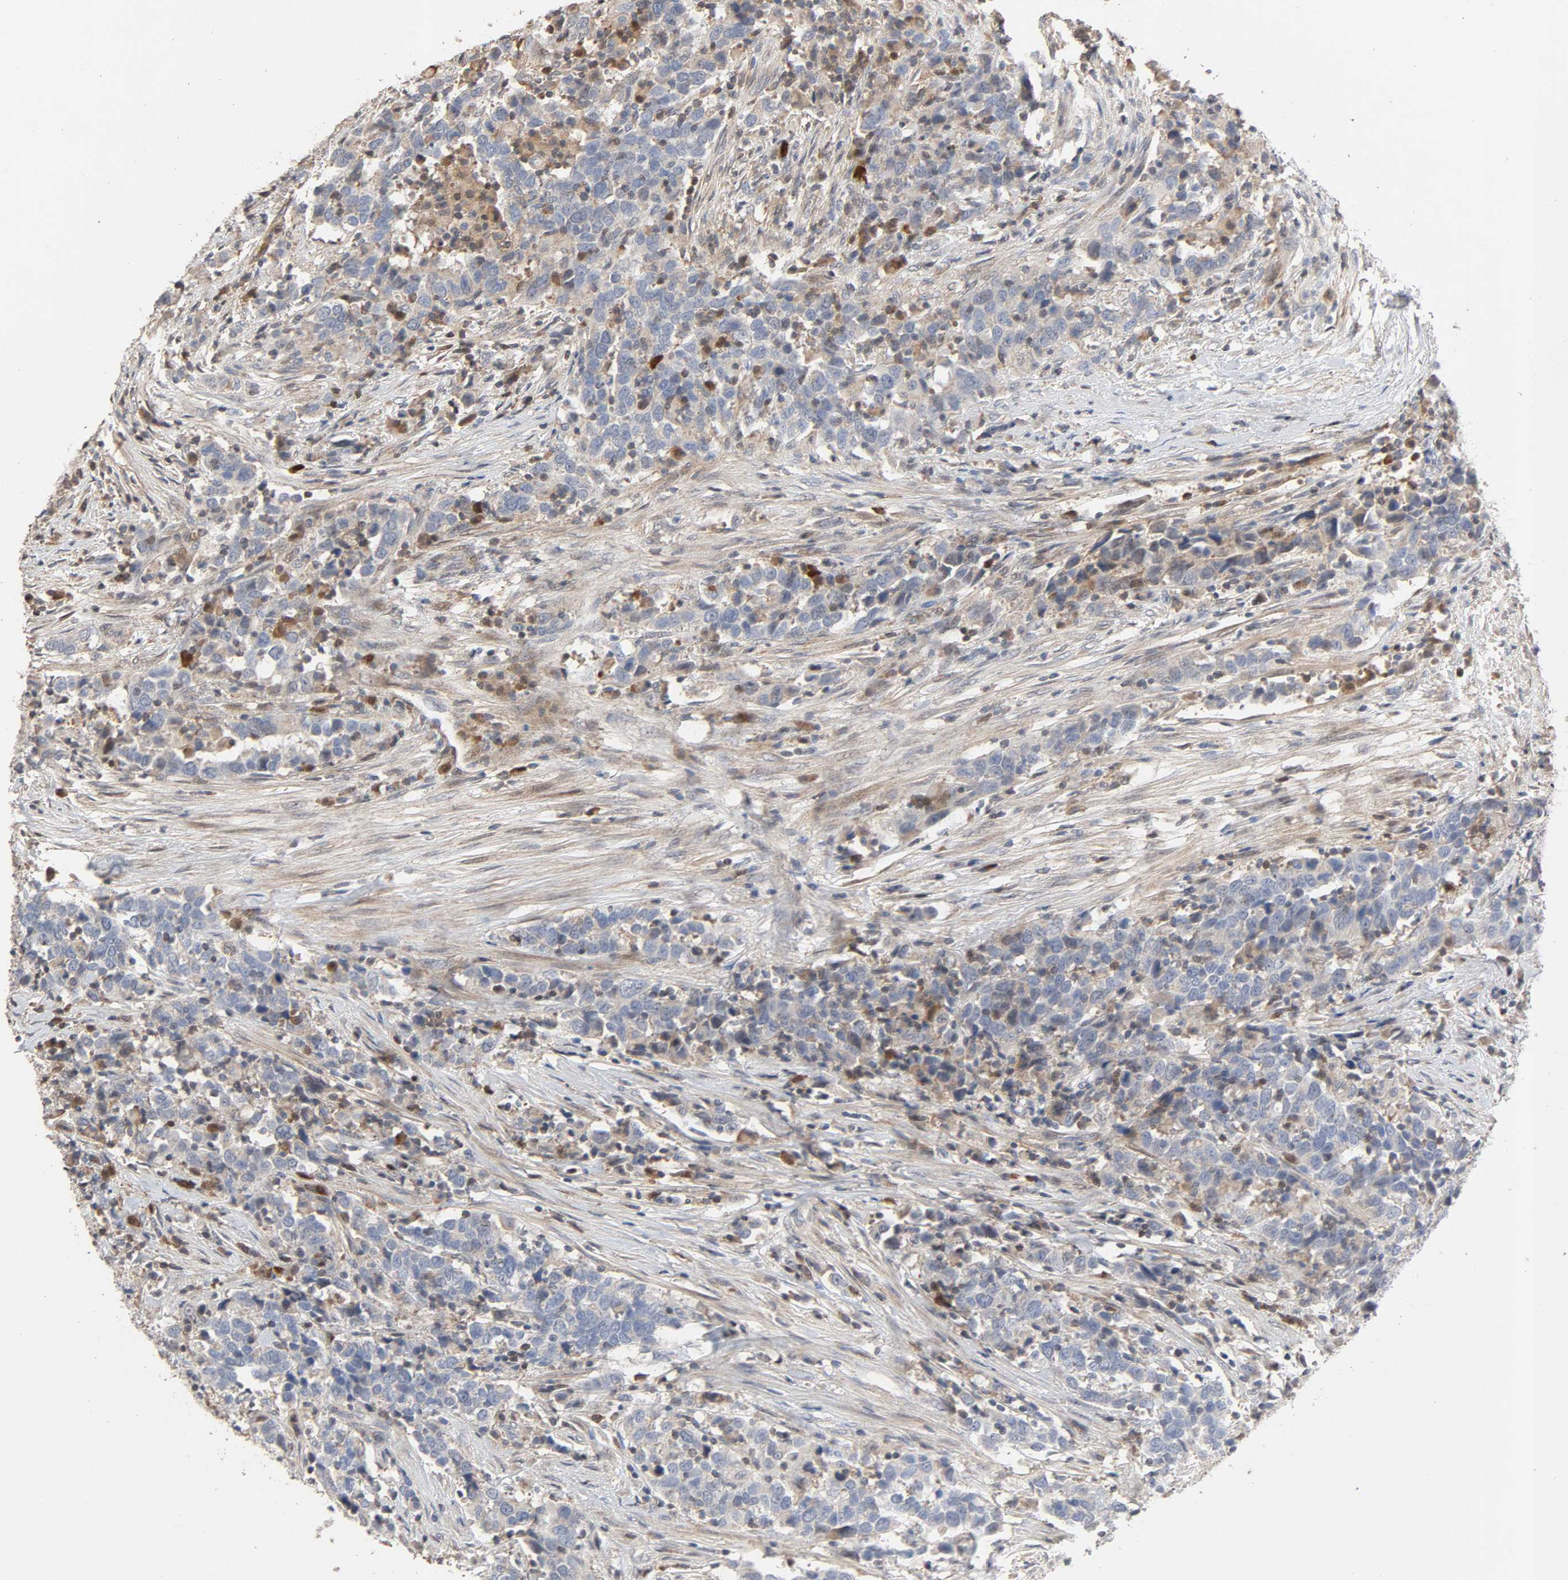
{"staining": {"intensity": "weak", "quantity": "25%-75%", "location": "cytoplasmic/membranous,nuclear"}, "tissue": "urothelial cancer", "cell_type": "Tumor cells", "image_type": "cancer", "snomed": [{"axis": "morphology", "description": "Urothelial carcinoma, High grade"}, {"axis": "topography", "description": "Urinary bladder"}], "caption": "Immunohistochemical staining of urothelial carcinoma (high-grade) shows weak cytoplasmic/membranous and nuclear protein expression in about 25%-75% of tumor cells.", "gene": "CDK6", "patient": {"sex": "male", "age": 61}}